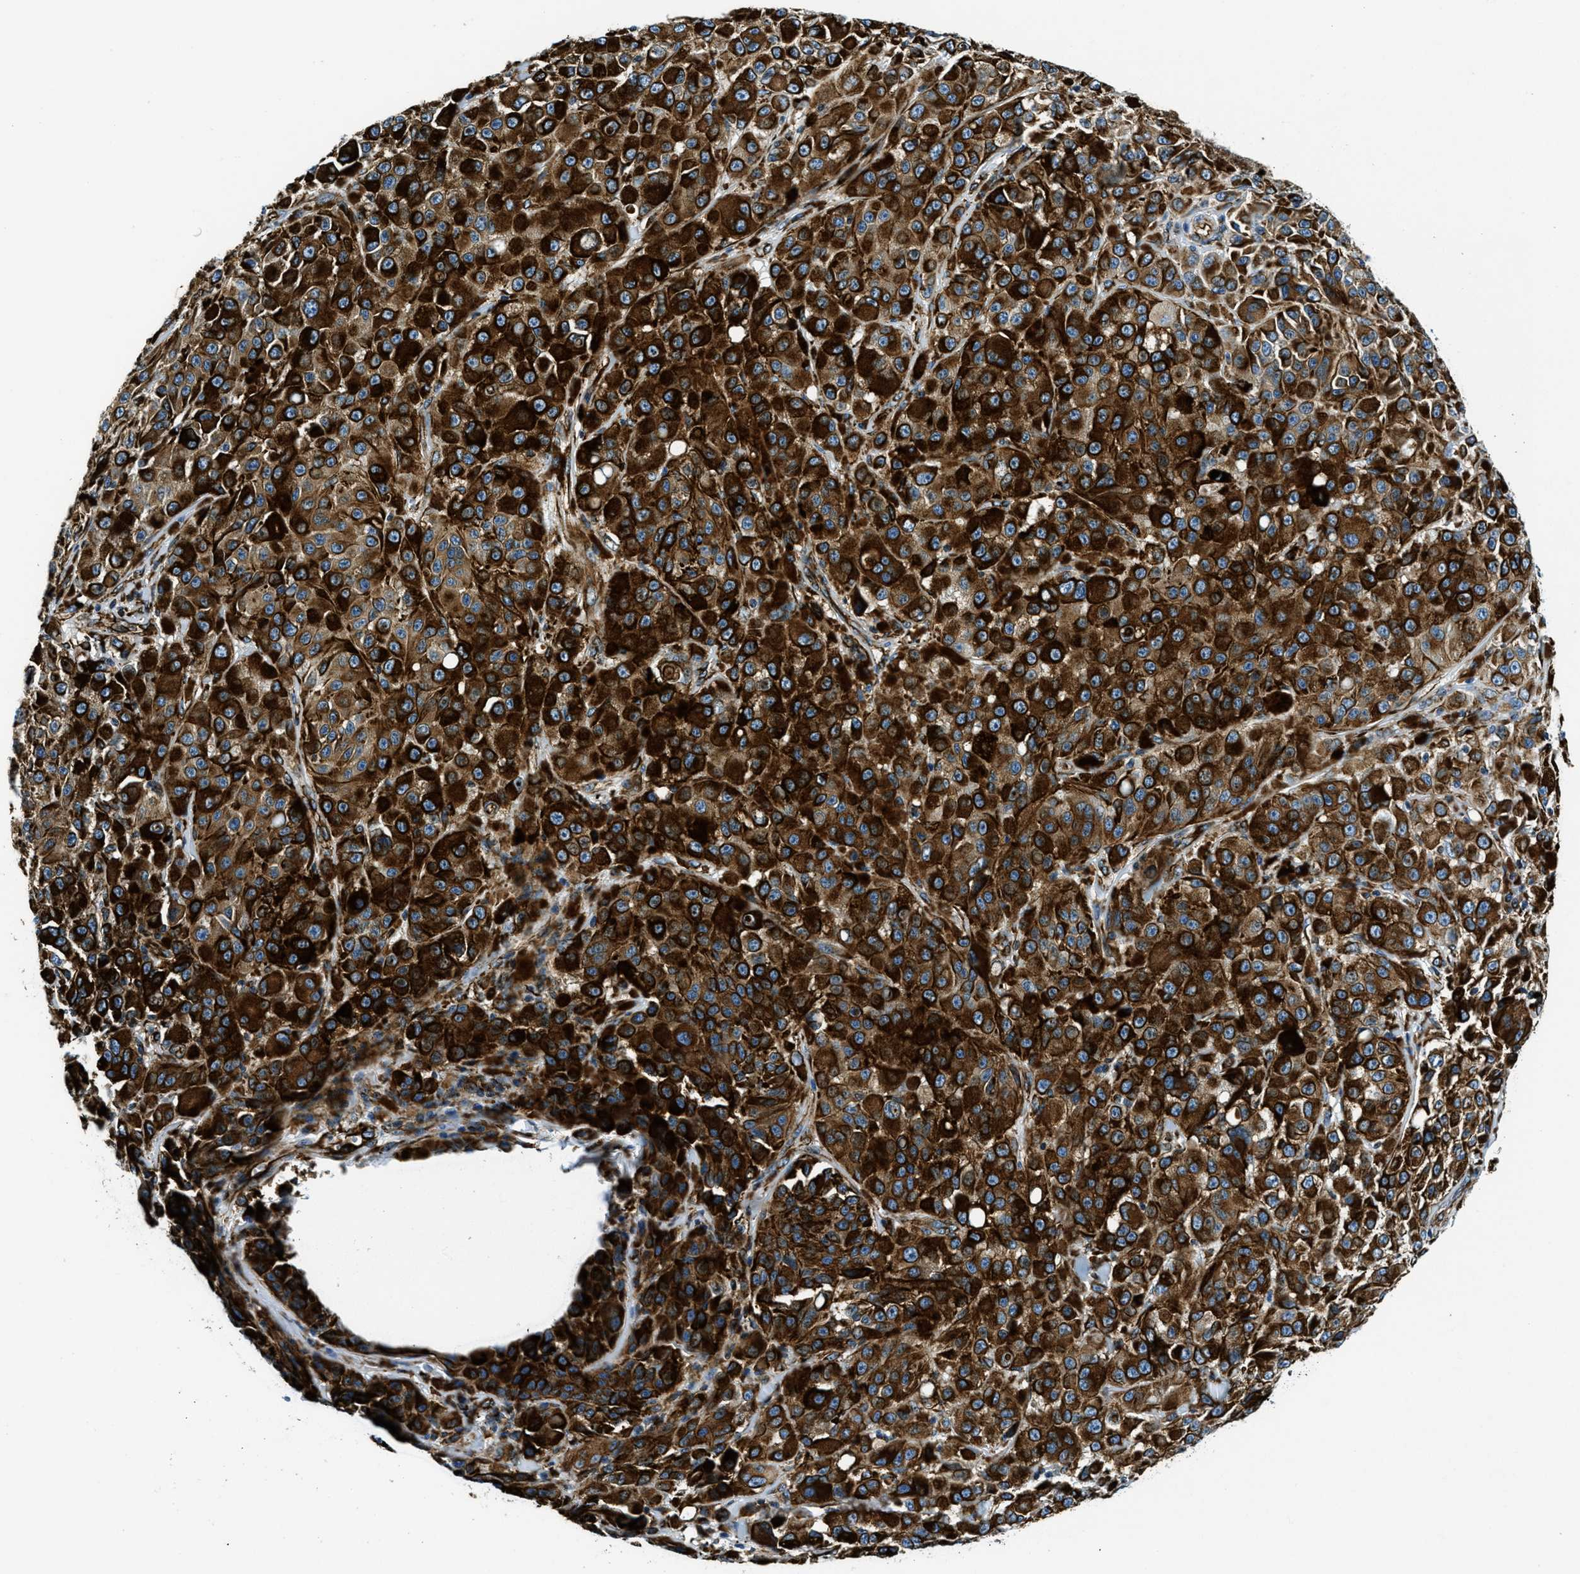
{"staining": {"intensity": "strong", "quantity": ">75%", "location": "cytoplasmic/membranous"}, "tissue": "melanoma", "cell_type": "Tumor cells", "image_type": "cancer", "snomed": [{"axis": "morphology", "description": "Malignant melanoma, NOS"}, {"axis": "topography", "description": "Skin"}], "caption": "Melanoma stained for a protein (brown) shows strong cytoplasmic/membranous positive staining in approximately >75% of tumor cells.", "gene": "GNS", "patient": {"sex": "male", "age": 84}}